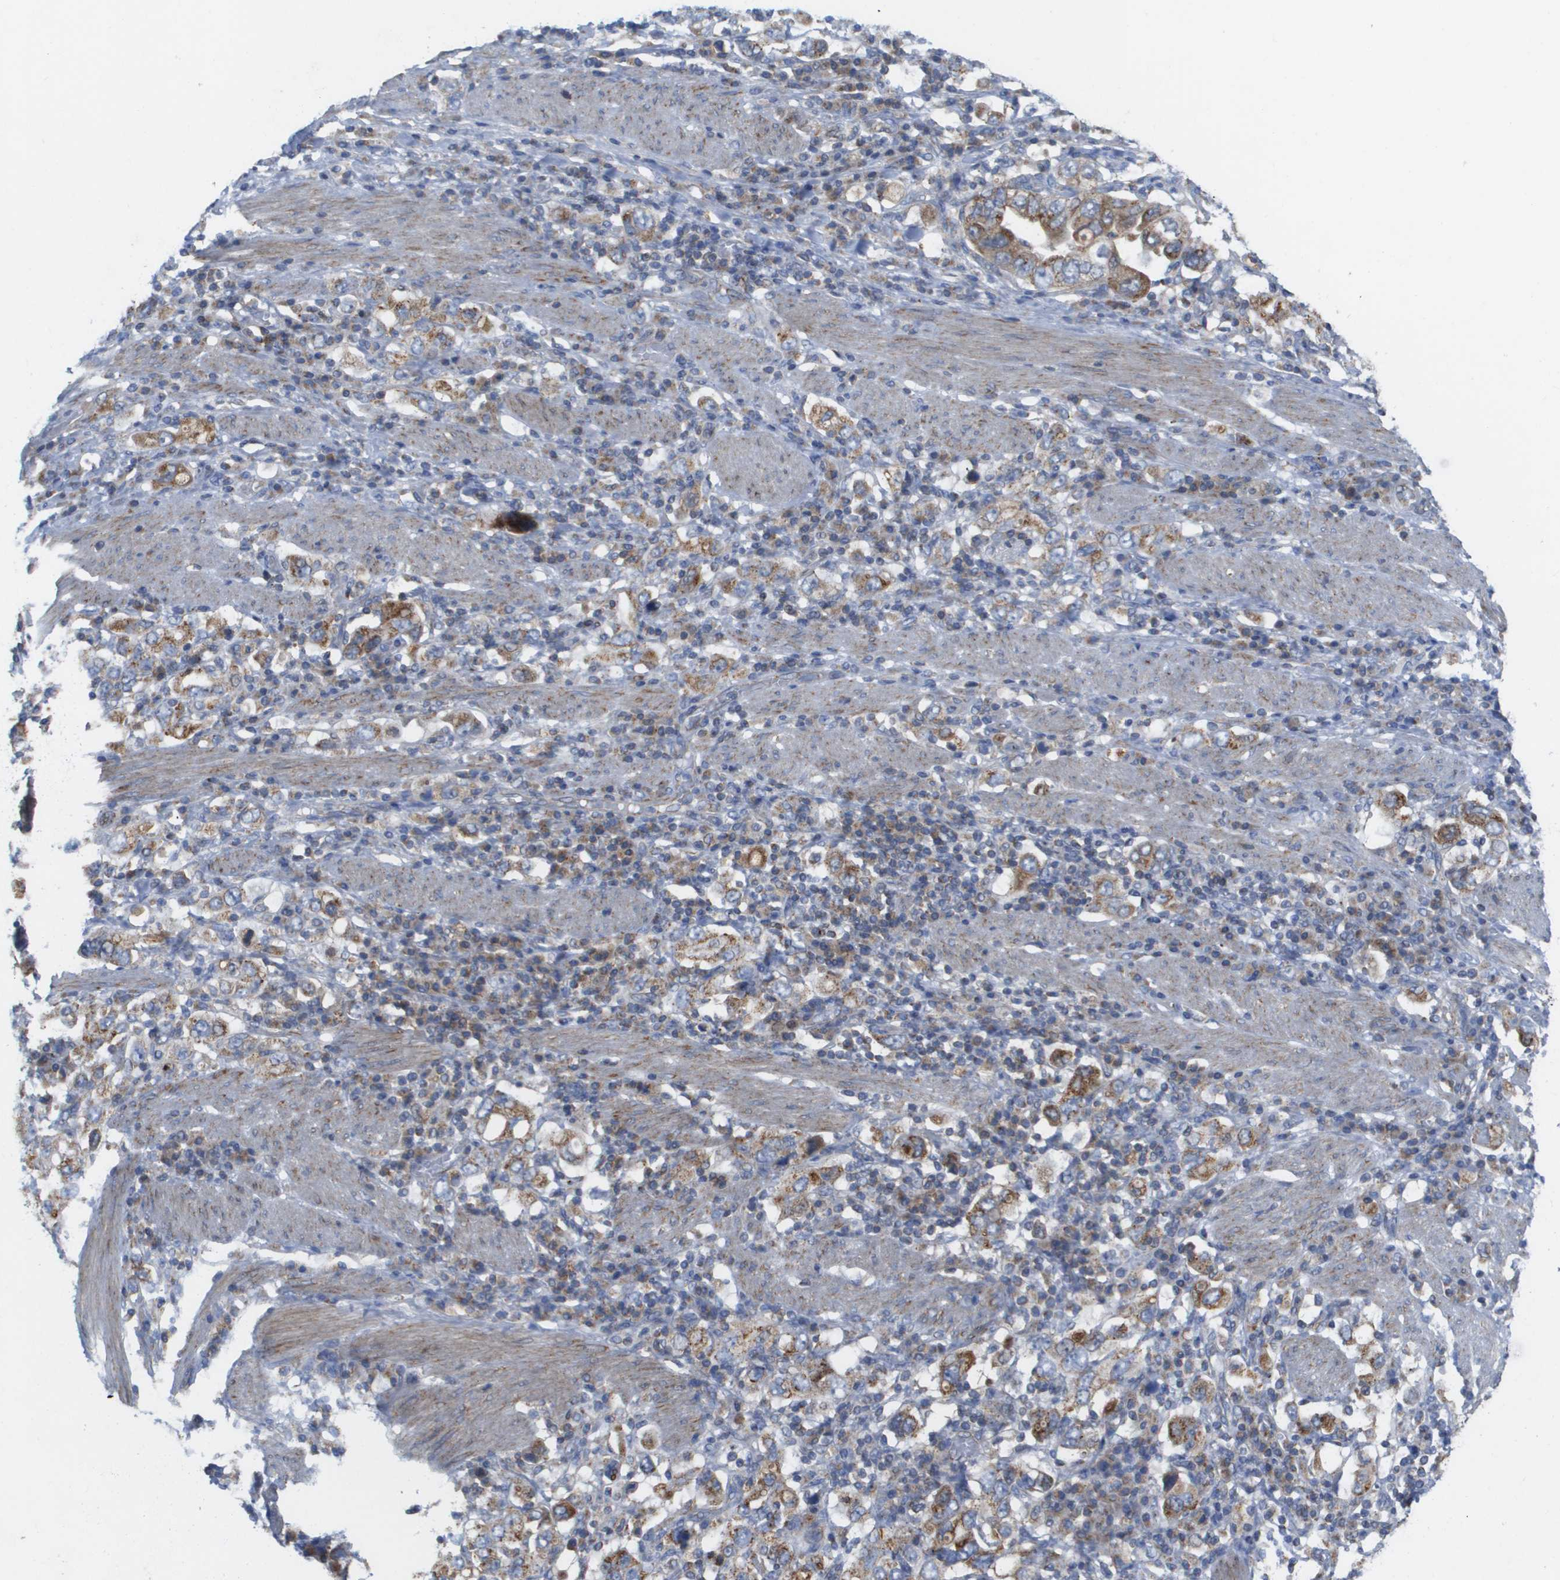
{"staining": {"intensity": "moderate", "quantity": ">75%", "location": "cytoplasmic/membranous"}, "tissue": "stomach cancer", "cell_type": "Tumor cells", "image_type": "cancer", "snomed": [{"axis": "morphology", "description": "Adenocarcinoma, NOS"}, {"axis": "topography", "description": "Stomach, upper"}], "caption": "The image displays staining of stomach cancer, revealing moderate cytoplasmic/membranous protein expression (brown color) within tumor cells.", "gene": "FIS1", "patient": {"sex": "male", "age": 62}}